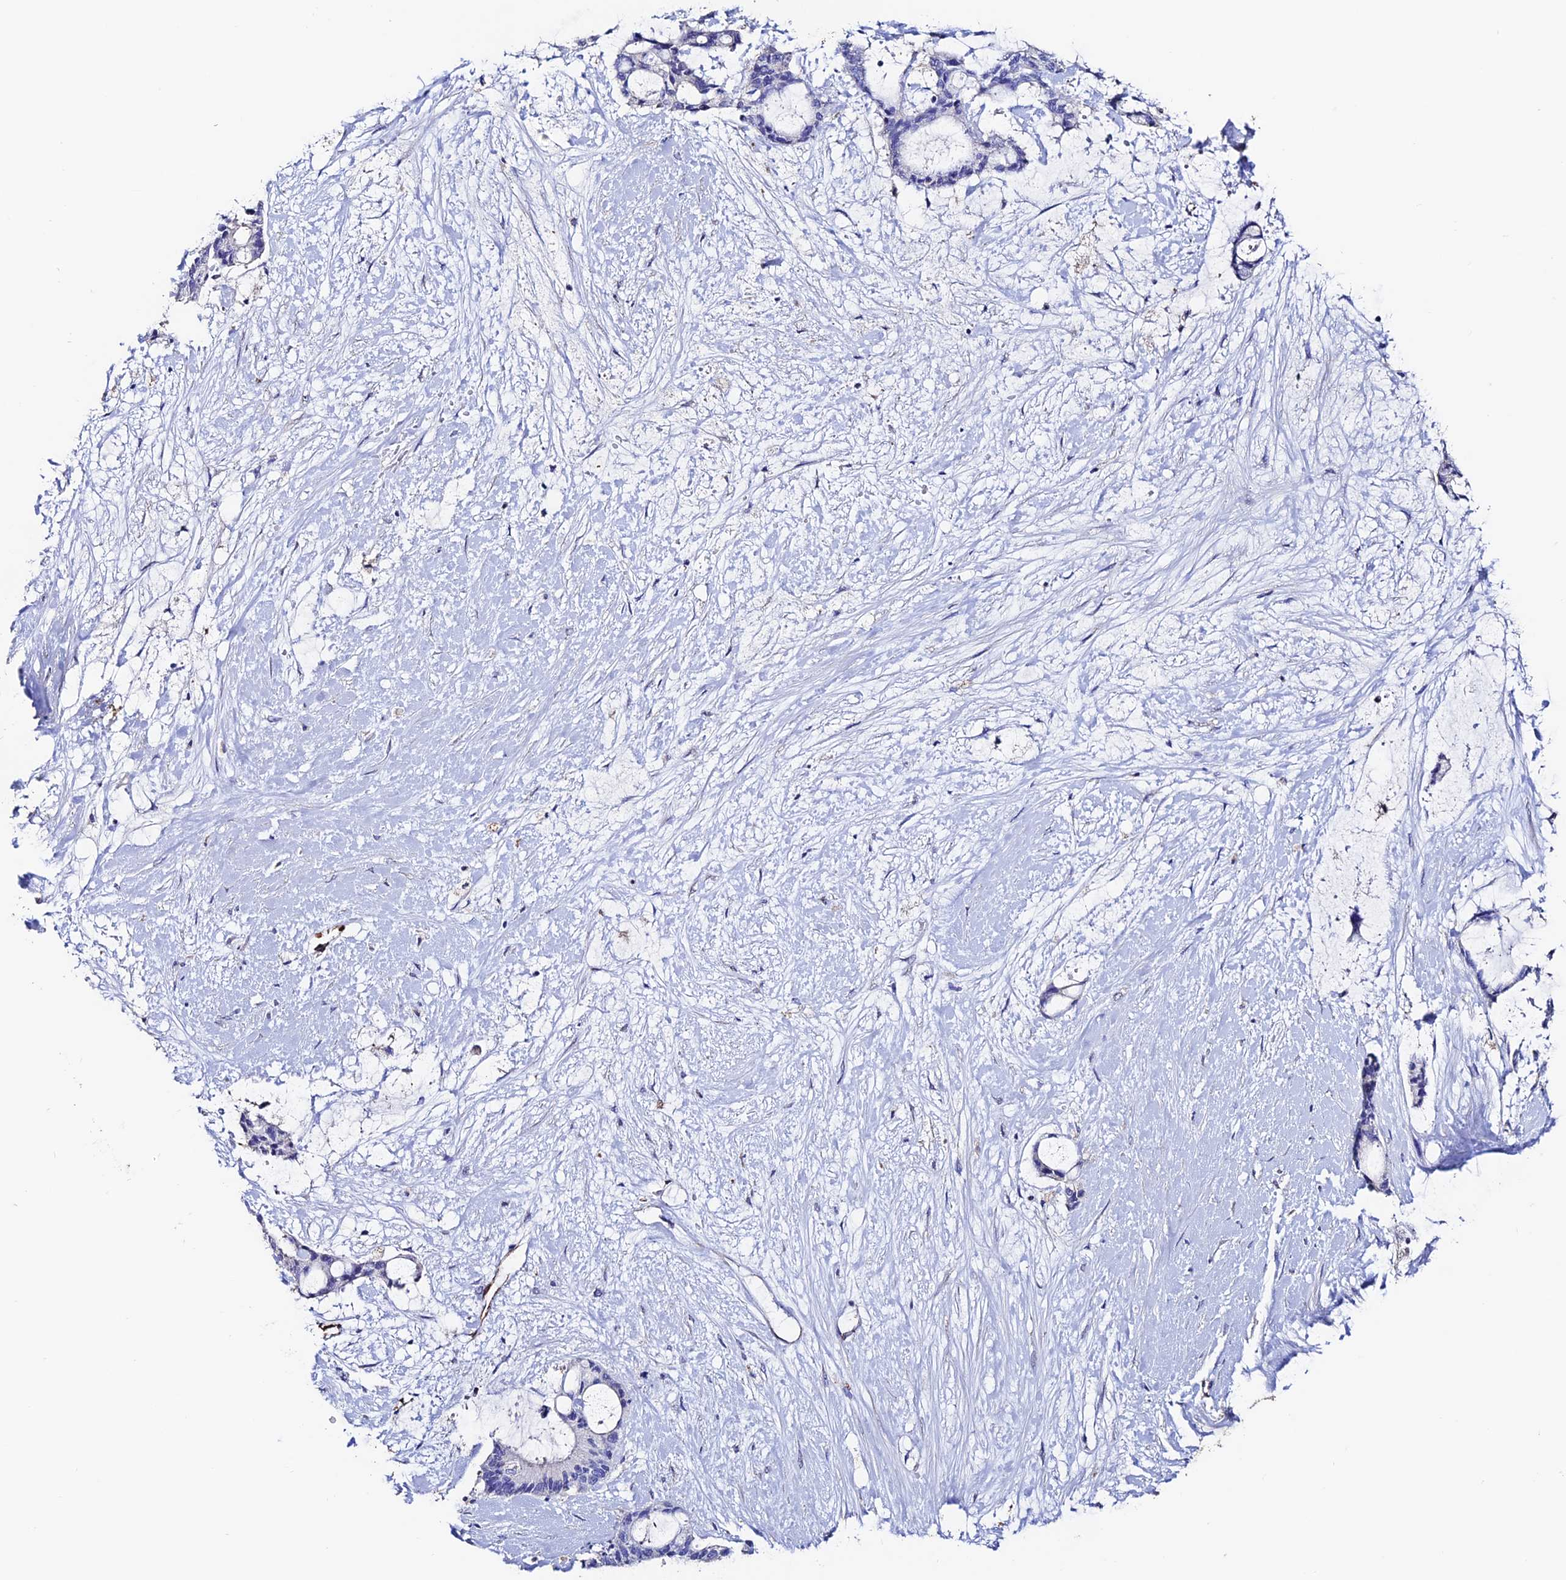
{"staining": {"intensity": "negative", "quantity": "none", "location": "none"}, "tissue": "liver cancer", "cell_type": "Tumor cells", "image_type": "cancer", "snomed": [{"axis": "morphology", "description": "Normal tissue, NOS"}, {"axis": "morphology", "description": "Cholangiocarcinoma"}, {"axis": "topography", "description": "Liver"}, {"axis": "topography", "description": "Peripheral nerve tissue"}], "caption": "Photomicrograph shows no protein staining in tumor cells of liver cholangiocarcinoma tissue.", "gene": "ESM1", "patient": {"sex": "female", "age": 73}}